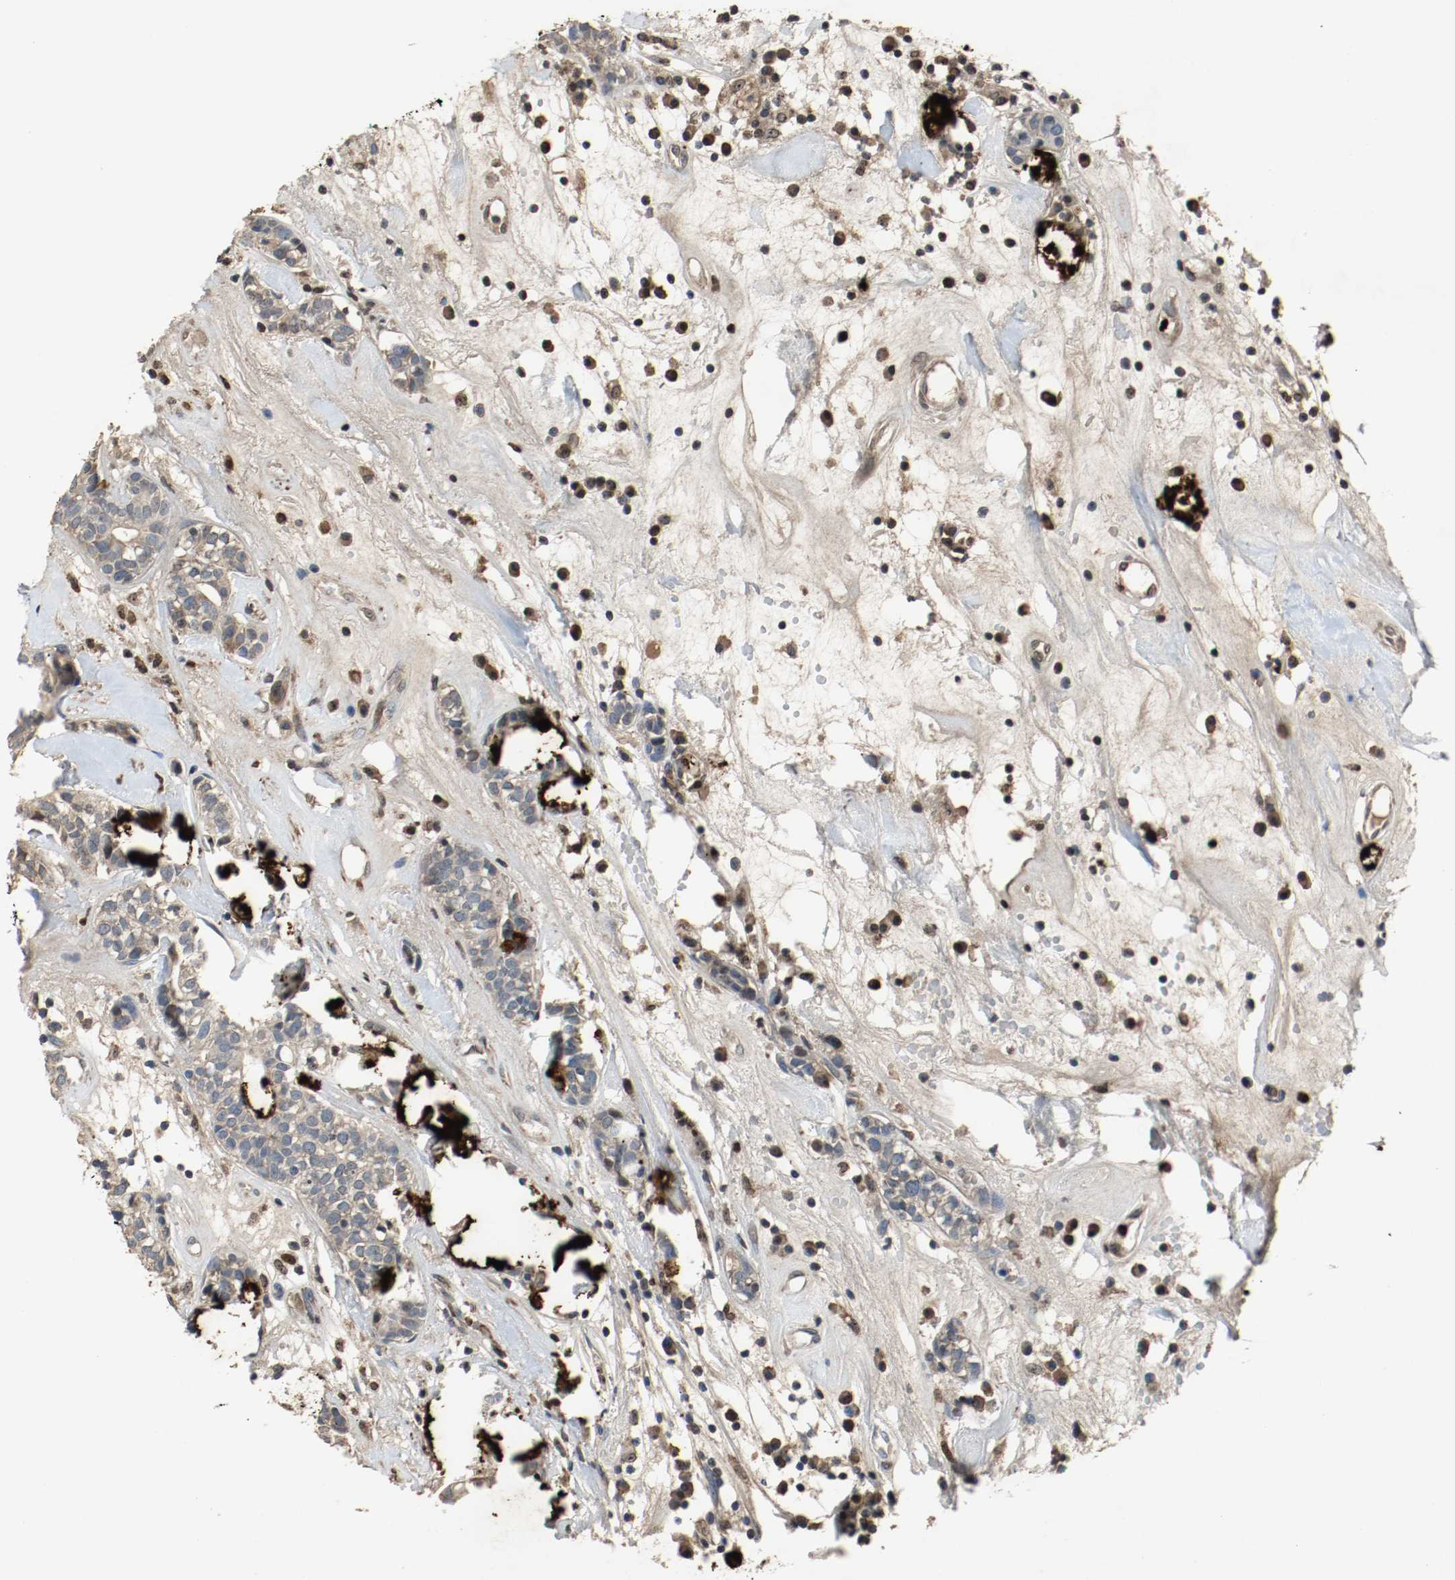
{"staining": {"intensity": "negative", "quantity": "none", "location": "none"}, "tissue": "head and neck cancer", "cell_type": "Tumor cells", "image_type": "cancer", "snomed": [{"axis": "morphology", "description": "Adenocarcinoma, NOS"}, {"axis": "topography", "description": "Salivary gland"}, {"axis": "topography", "description": "Head-Neck"}], "caption": "Immunohistochemical staining of head and neck cancer reveals no significant positivity in tumor cells. (DAB immunohistochemistry with hematoxylin counter stain).", "gene": "BLK", "patient": {"sex": "female", "age": 65}}